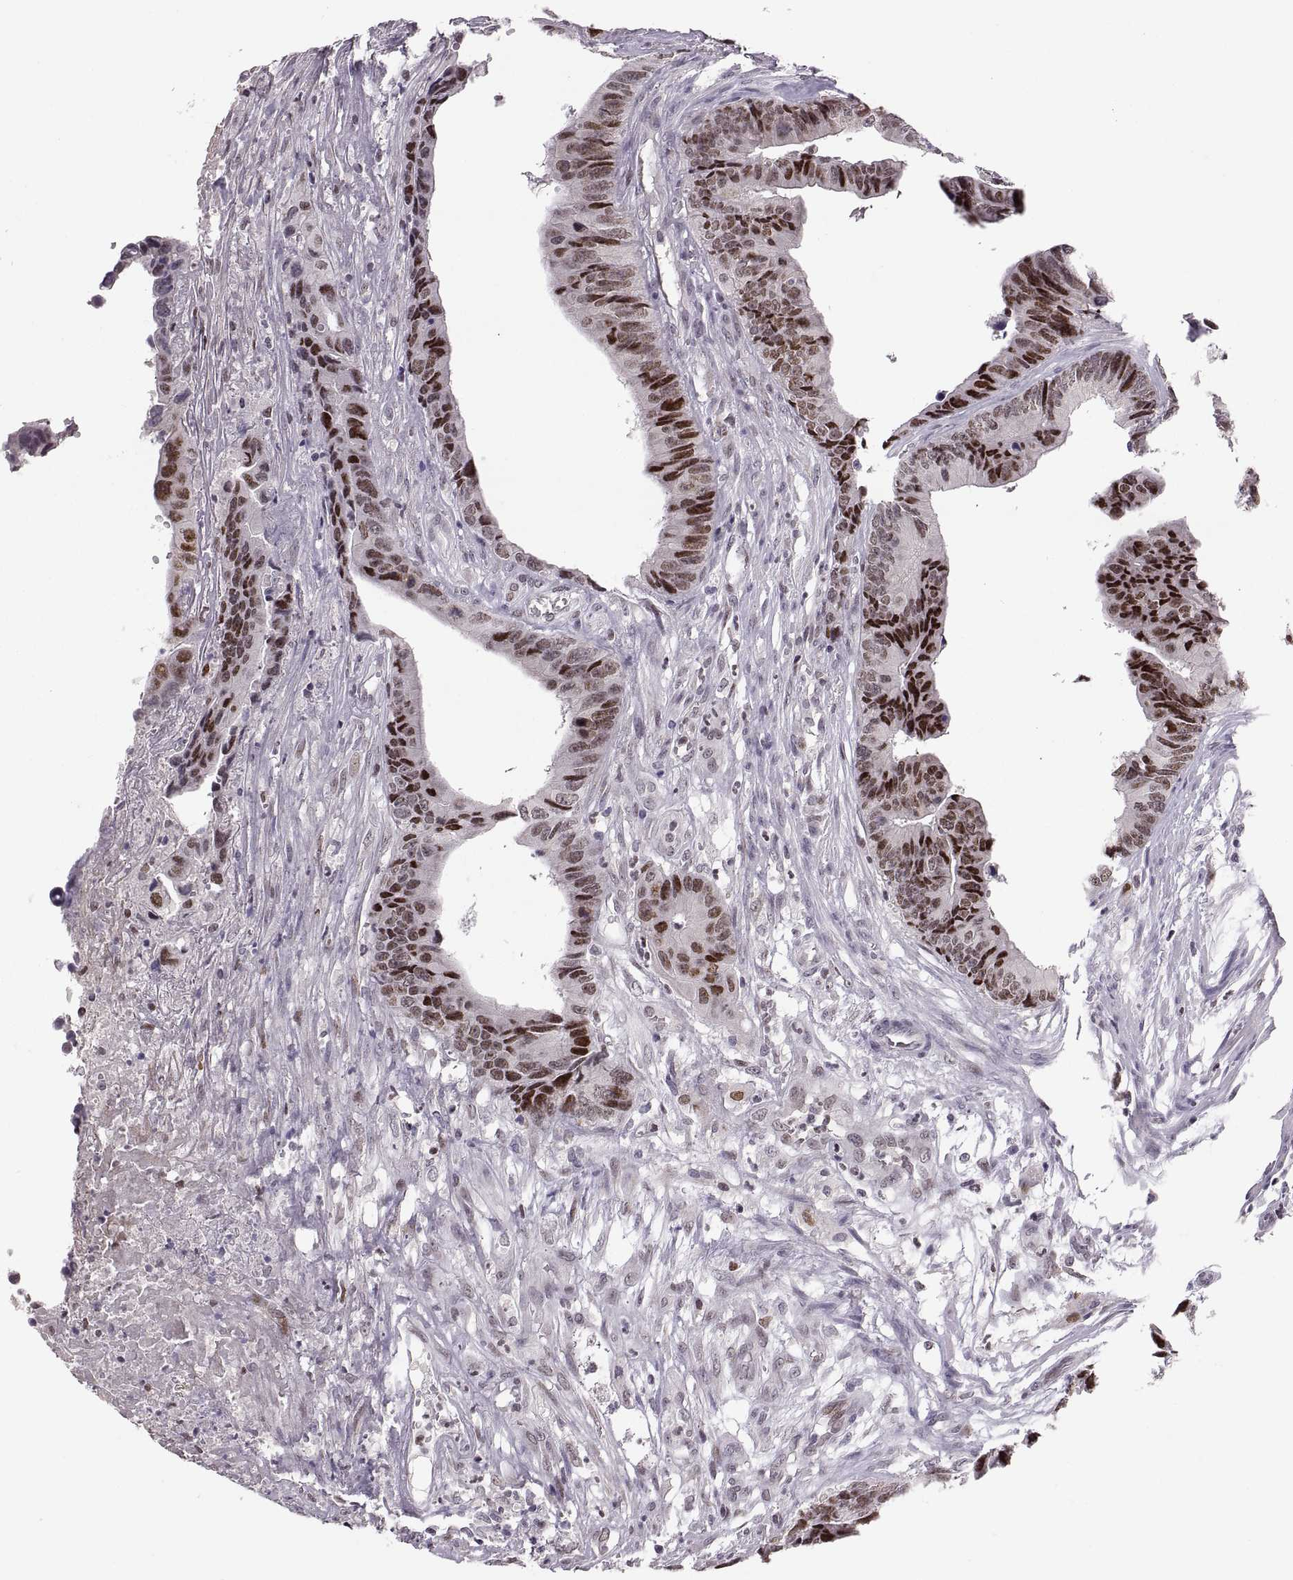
{"staining": {"intensity": "strong", "quantity": "25%-75%", "location": "nuclear"}, "tissue": "colorectal cancer", "cell_type": "Tumor cells", "image_type": "cancer", "snomed": [{"axis": "morphology", "description": "Adenocarcinoma, NOS"}, {"axis": "topography", "description": "Colon"}], "caption": "An image showing strong nuclear positivity in approximately 25%-75% of tumor cells in colorectal adenocarcinoma, as visualized by brown immunohistochemical staining.", "gene": "SNAI1", "patient": {"sex": "female", "age": 87}}